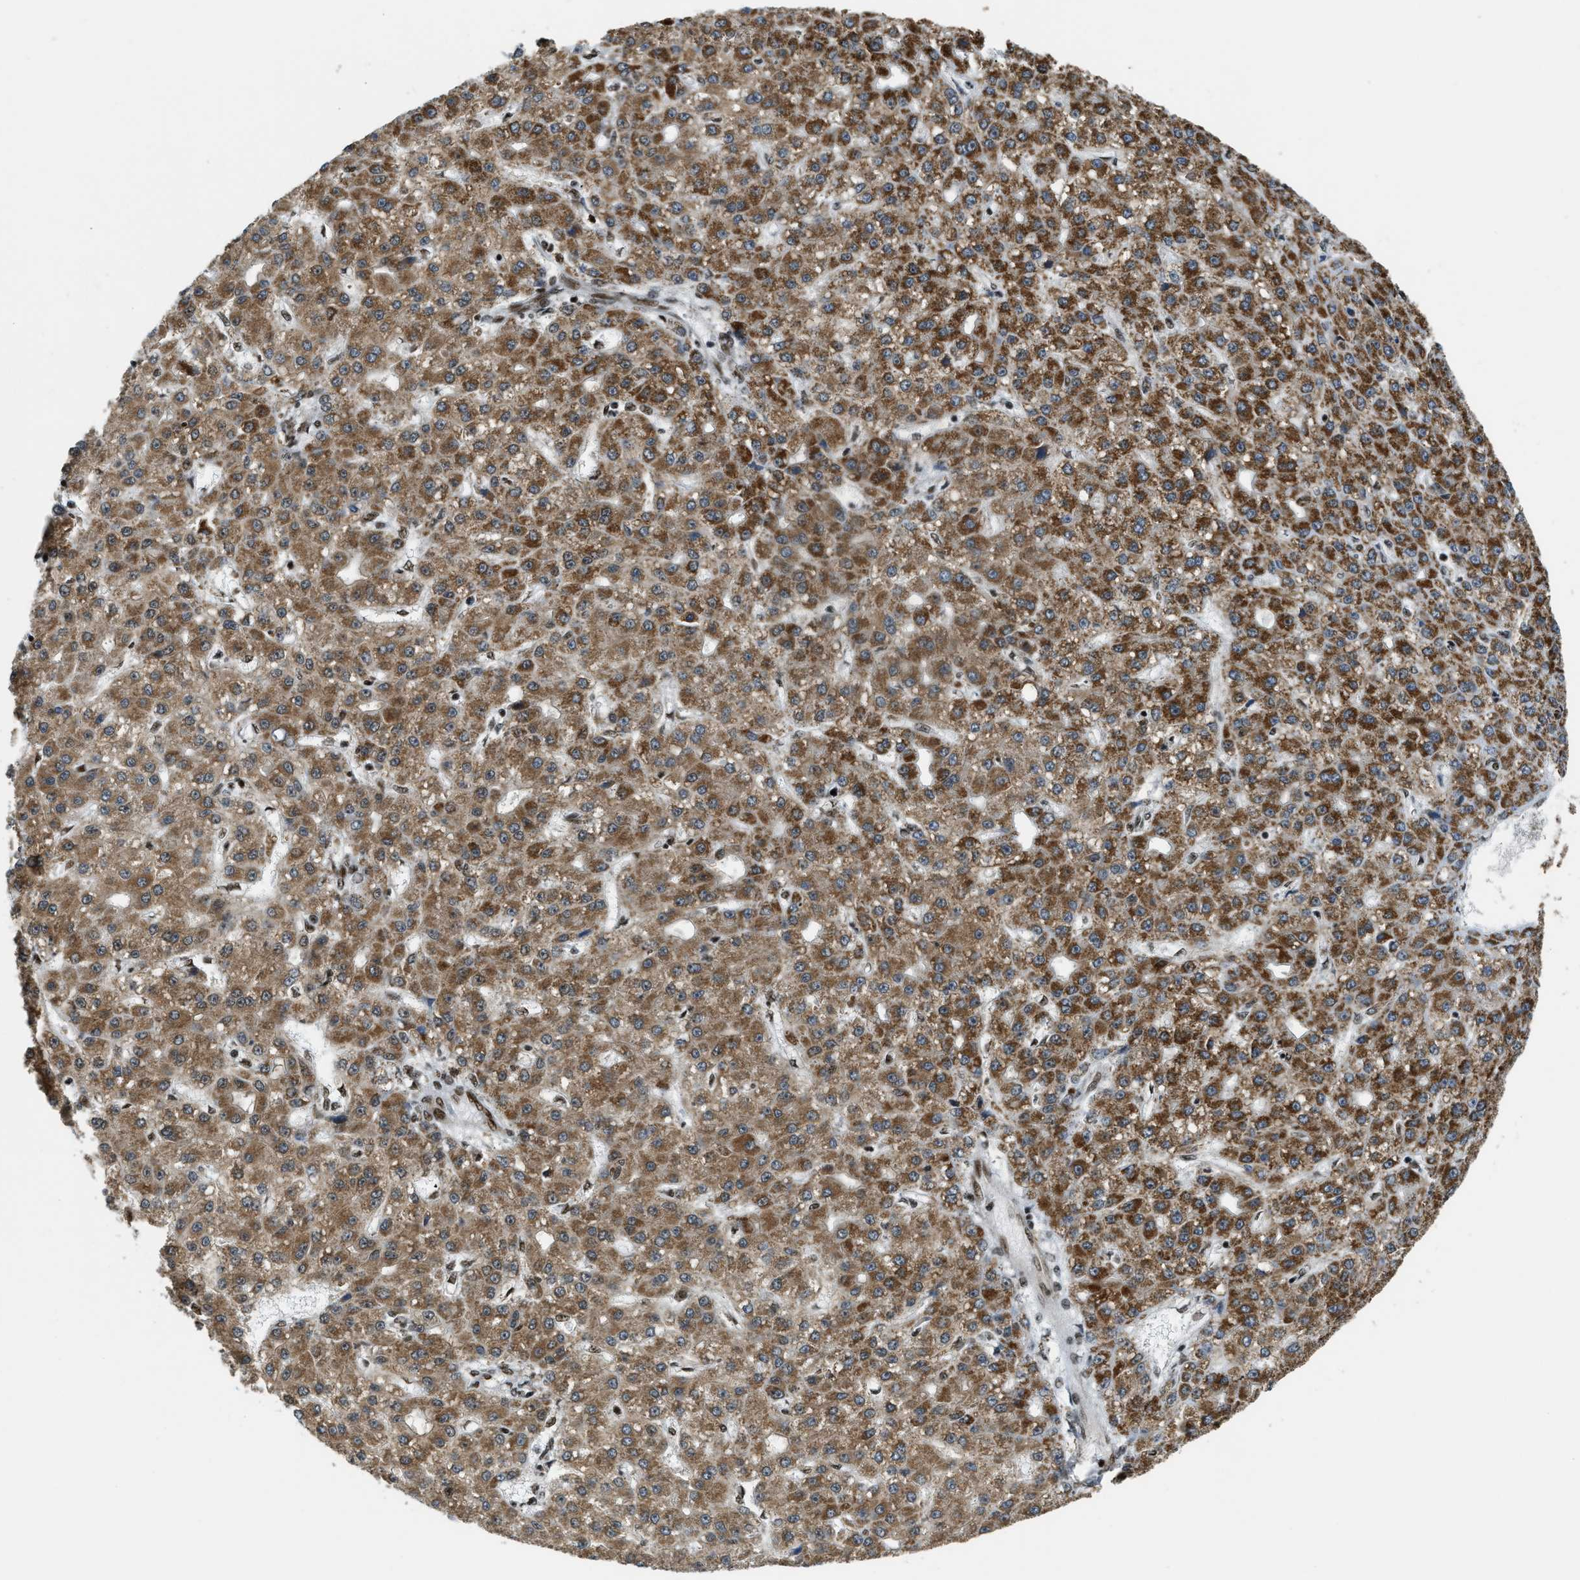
{"staining": {"intensity": "moderate", "quantity": ">75%", "location": "cytoplasmic/membranous"}, "tissue": "liver cancer", "cell_type": "Tumor cells", "image_type": "cancer", "snomed": [{"axis": "morphology", "description": "Carcinoma, Hepatocellular, NOS"}, {"axis": "topography", "description": "Liver"}], "caption": "Protein expression analysis of liver hepatocellular carcinoma shows moderate cytoplasmic/membranous positivity in about >75% of tumor cells.", "gene": "GABPB1", "patient": {"sex": "male", "age": 67}}